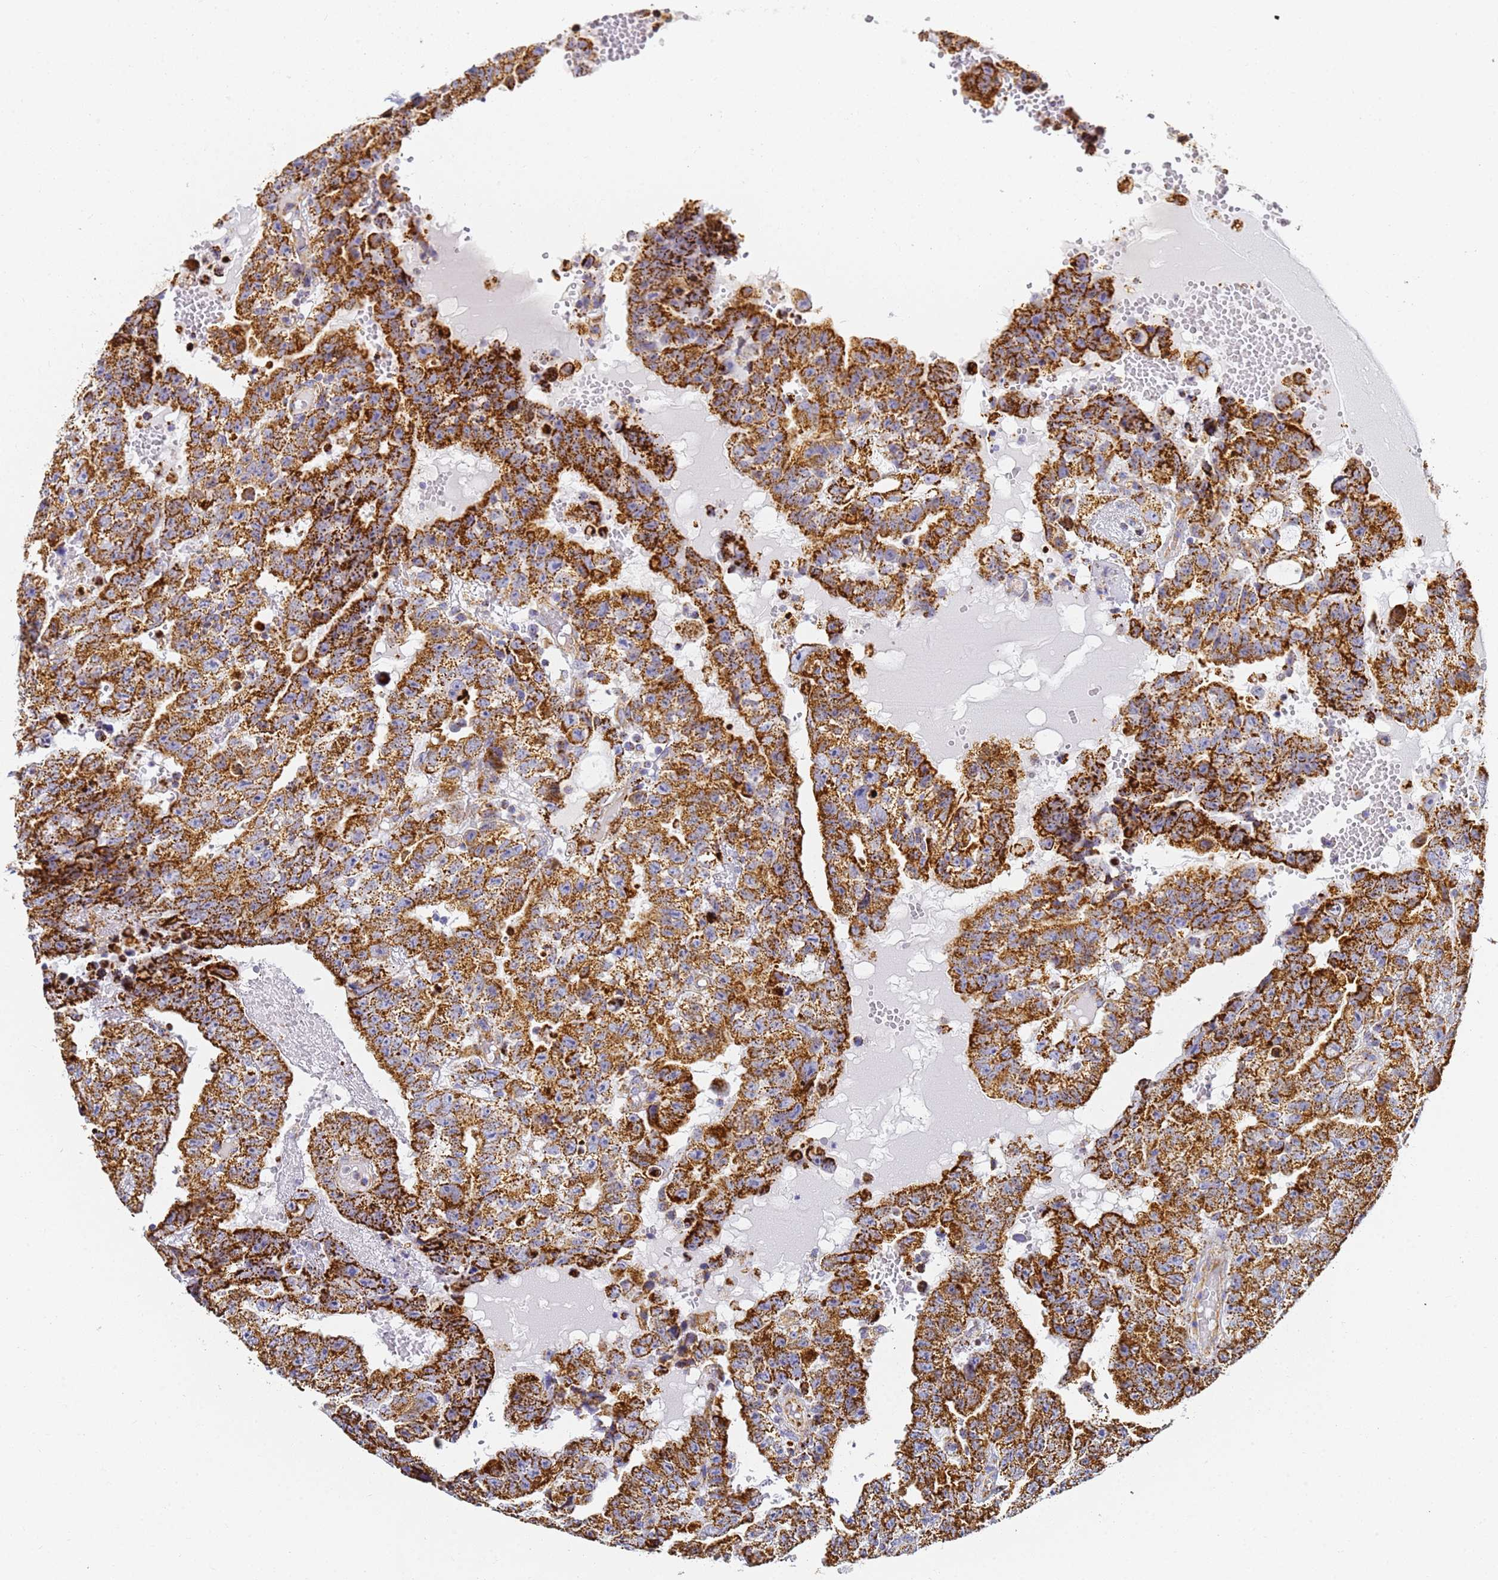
{"staining": {"intensity": "strong", "quantity": ">75%", "location": "cytoplasmic/membranous"}, "tissue": "testis cancer", "cell_type": "Tumor cells", "image_type": "cancer", "snomed": [{"axis": "morphology", "description": "Carcinoma, Embryonal, NOS"}, {"axis": "topography", "description": "Testis"}], "caption": "The histopathology image shows staining of embryonal carcinoma (testis), revealing strong cytoplasmic/membranous protein expression (brown color) within tumor cells. The staining is performed using DAB brown chromogen to label protein expression. The nuclei are counter-stained blue using hematoxylin.", "gene": "CNIH4", "patient": {"sex": "male", "age": 25}}